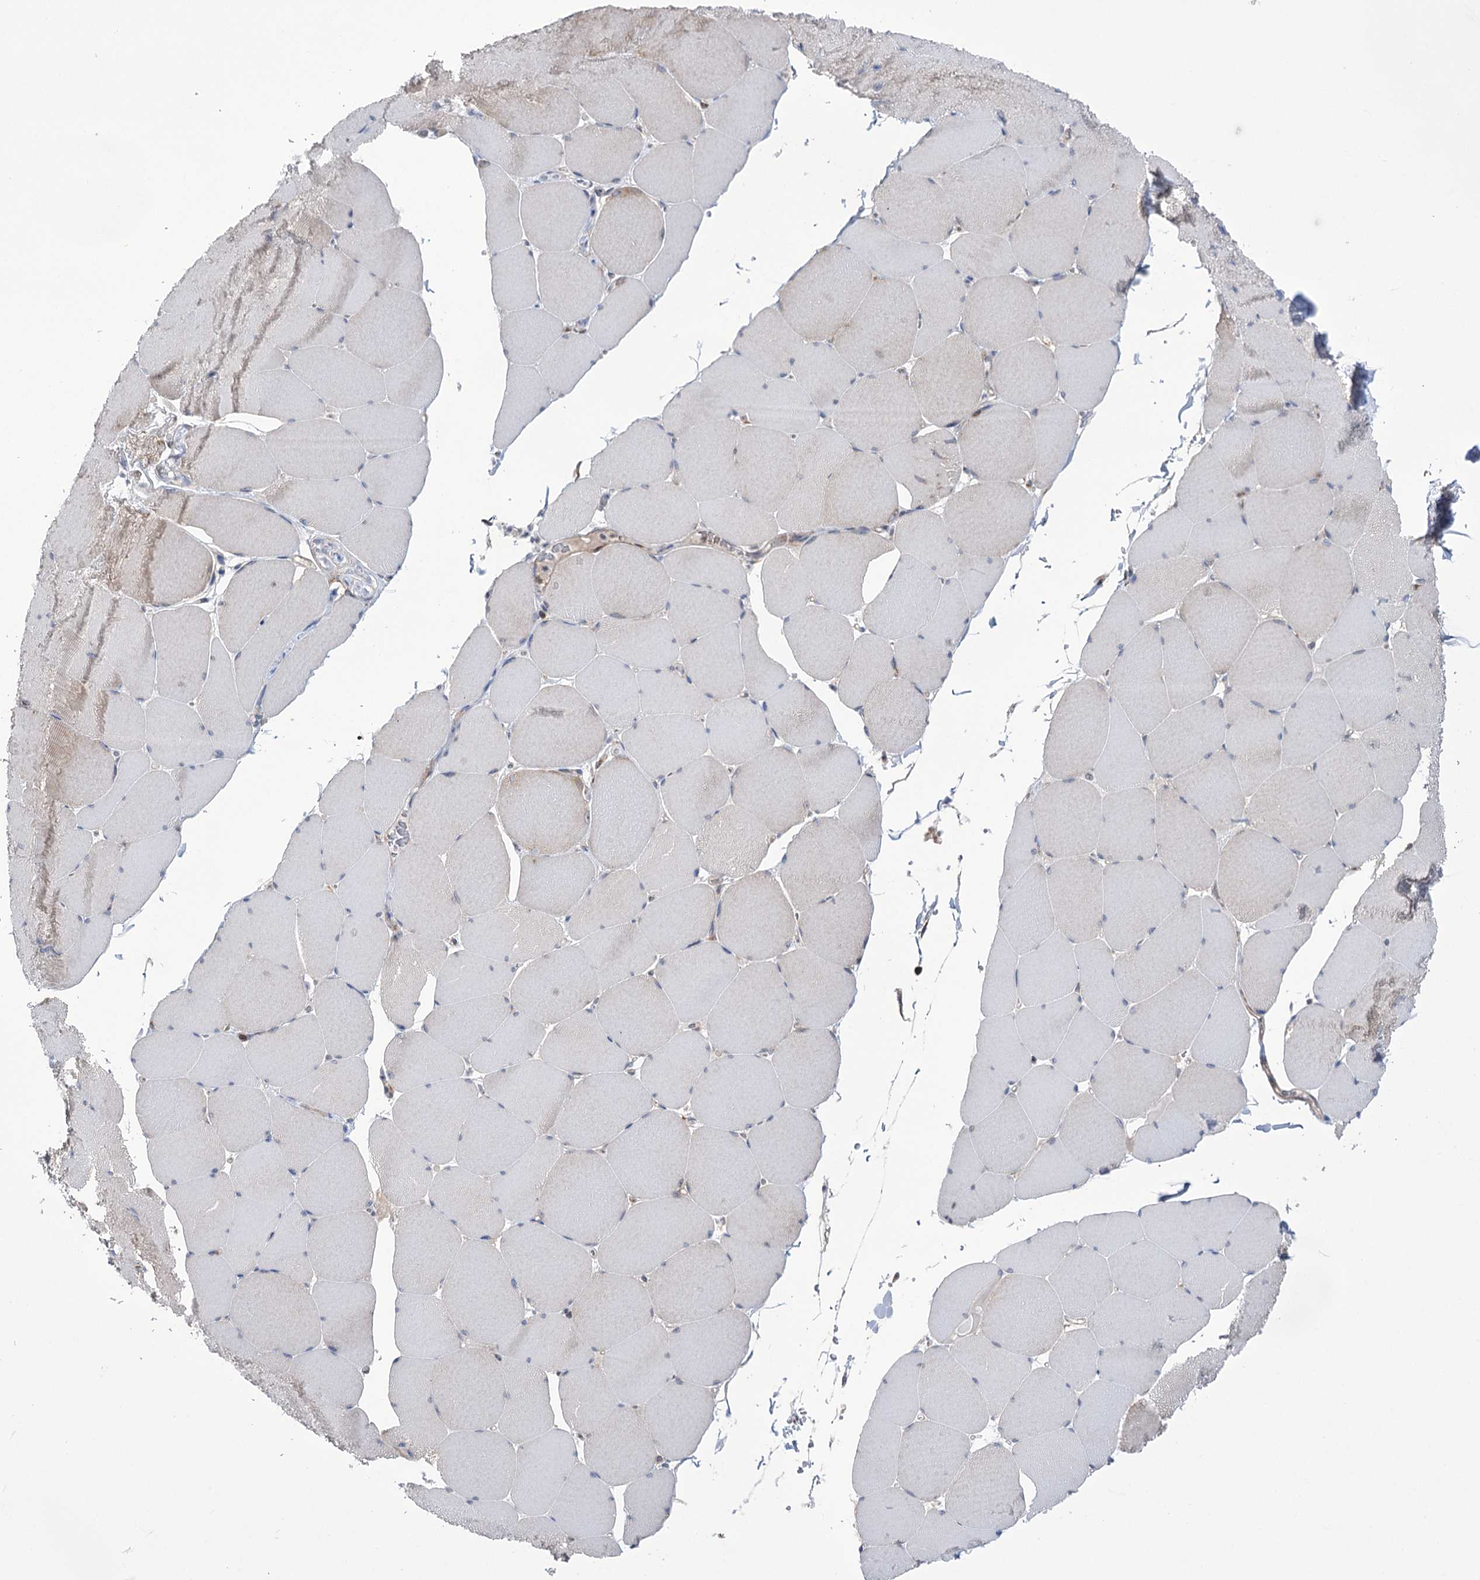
{"staining": {"intensity": "weak", "quantity": "25%-75%", "location": "cytoplasmic/membranous"}, "tissue": "skeletal muscle", "cell_type": "Myocytes", "image_type": "normal", "snomed": [{"axis": "morphology", "description": "Normal tissue, NOS"}, {"axis": "topography", "description": "Skeletal muscle"}, {"axis": "topography", "description": "Head-Neck"}], "caption": "Skeletal muscle stained with a brown dye demonstrates weak cytoplasmic/membranous positive positivity in about 25%-75% of myocytes.", "gene": "ZNF622", "patient": {"sex": "male", "age": 66}}